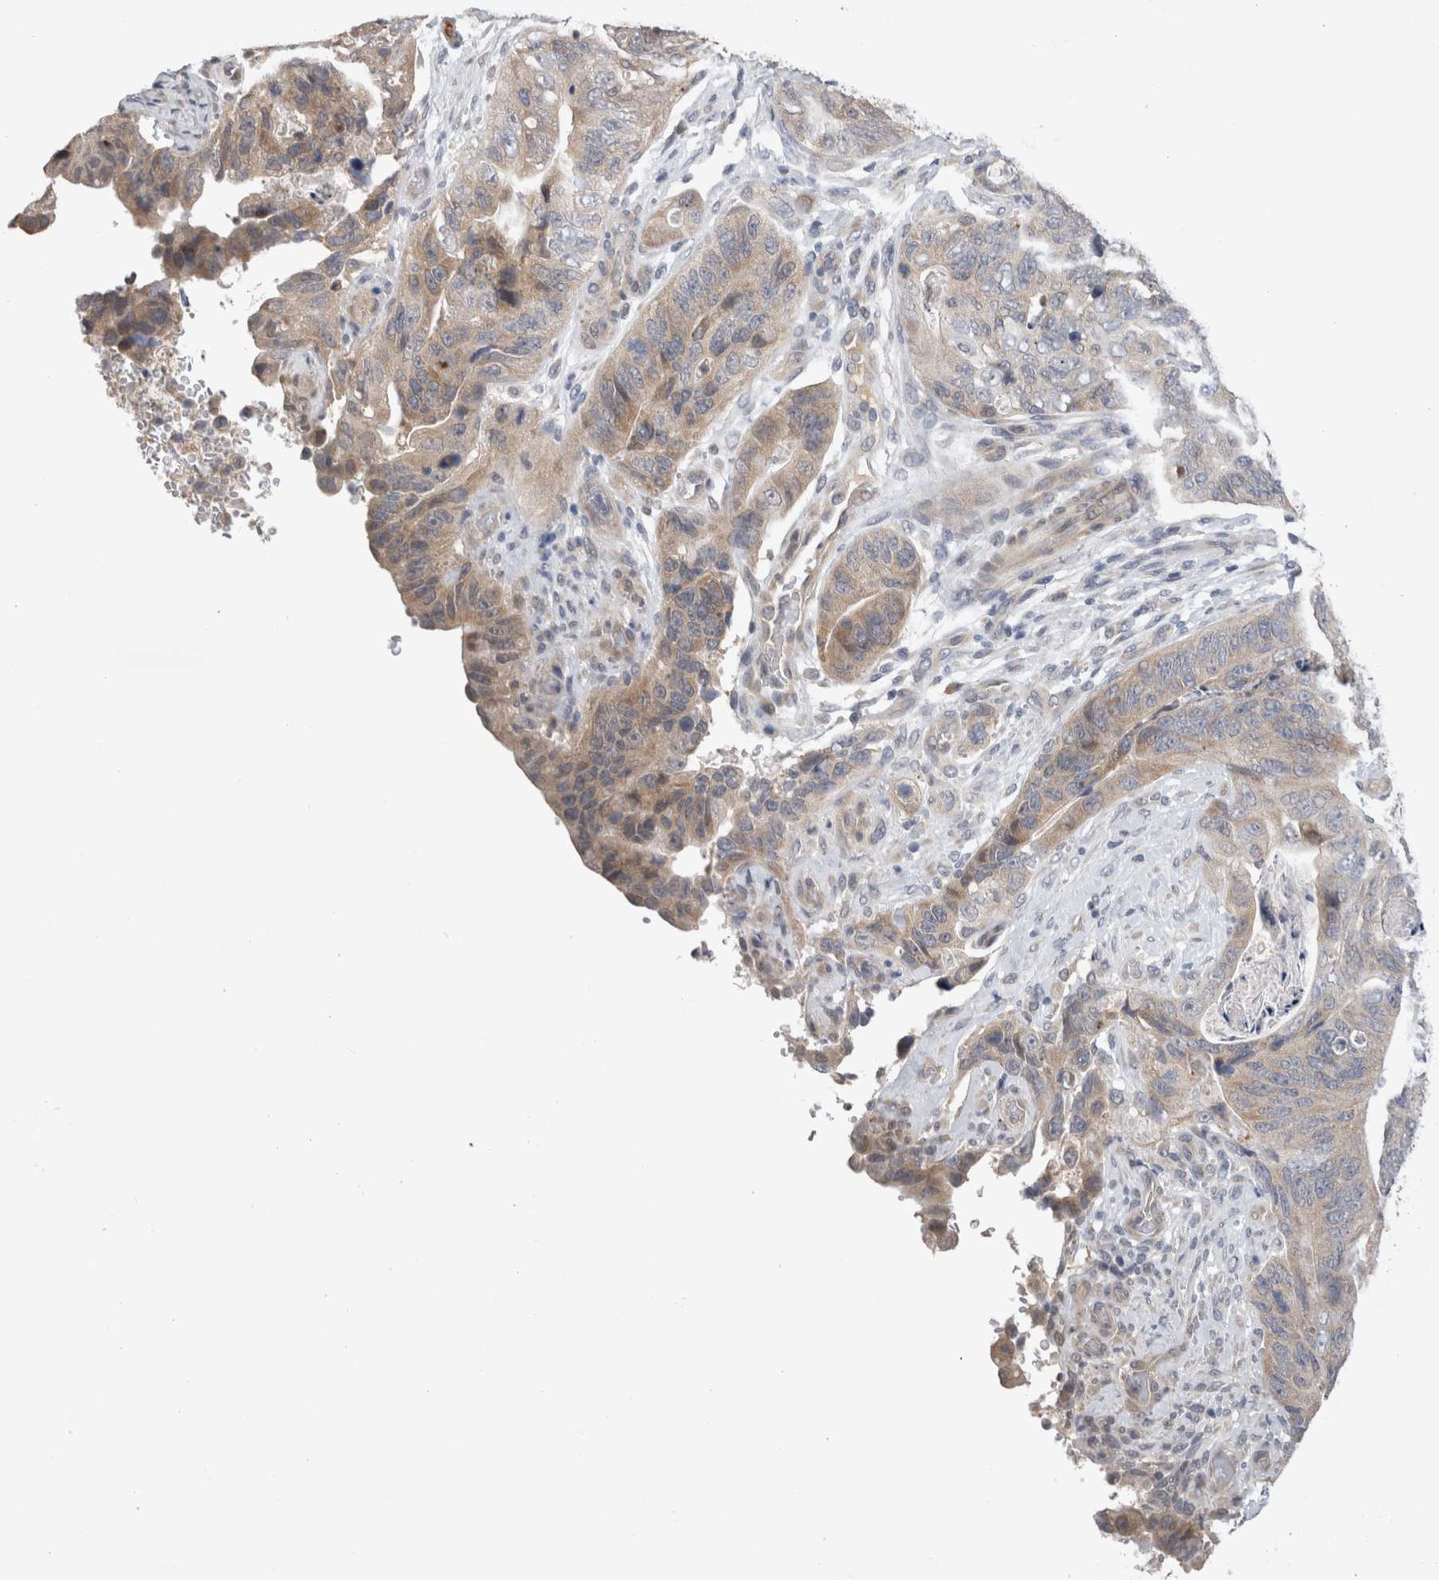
{"staining": {"intensity": "weak", "quantity": "25%-75%", "location": "cytoplasmic/membranous"}, "tissue": "stomach cancer", "cell_type": "Tumor cells", "image_type": "cancer", "snomed": [{"axis": "morphology", "description": "Adenocarcinoma, NOS"}, {"axis": "topography", "description": "Stomach"}], "caption": "Brown immunohistochemical staining in stomach adenocarcinoma reveals weak cytoplasmic/membranous positivity in approximately 25%-75% of tumor cells. The protein is stained brown, and the nuclei are stained in blue (DAB (3,3'-diaminobenzidine) IHC with brightfield microscopy, high magnification).", "gene": "CRYBG1", "patient": {"sex": "female", "age": 89}}